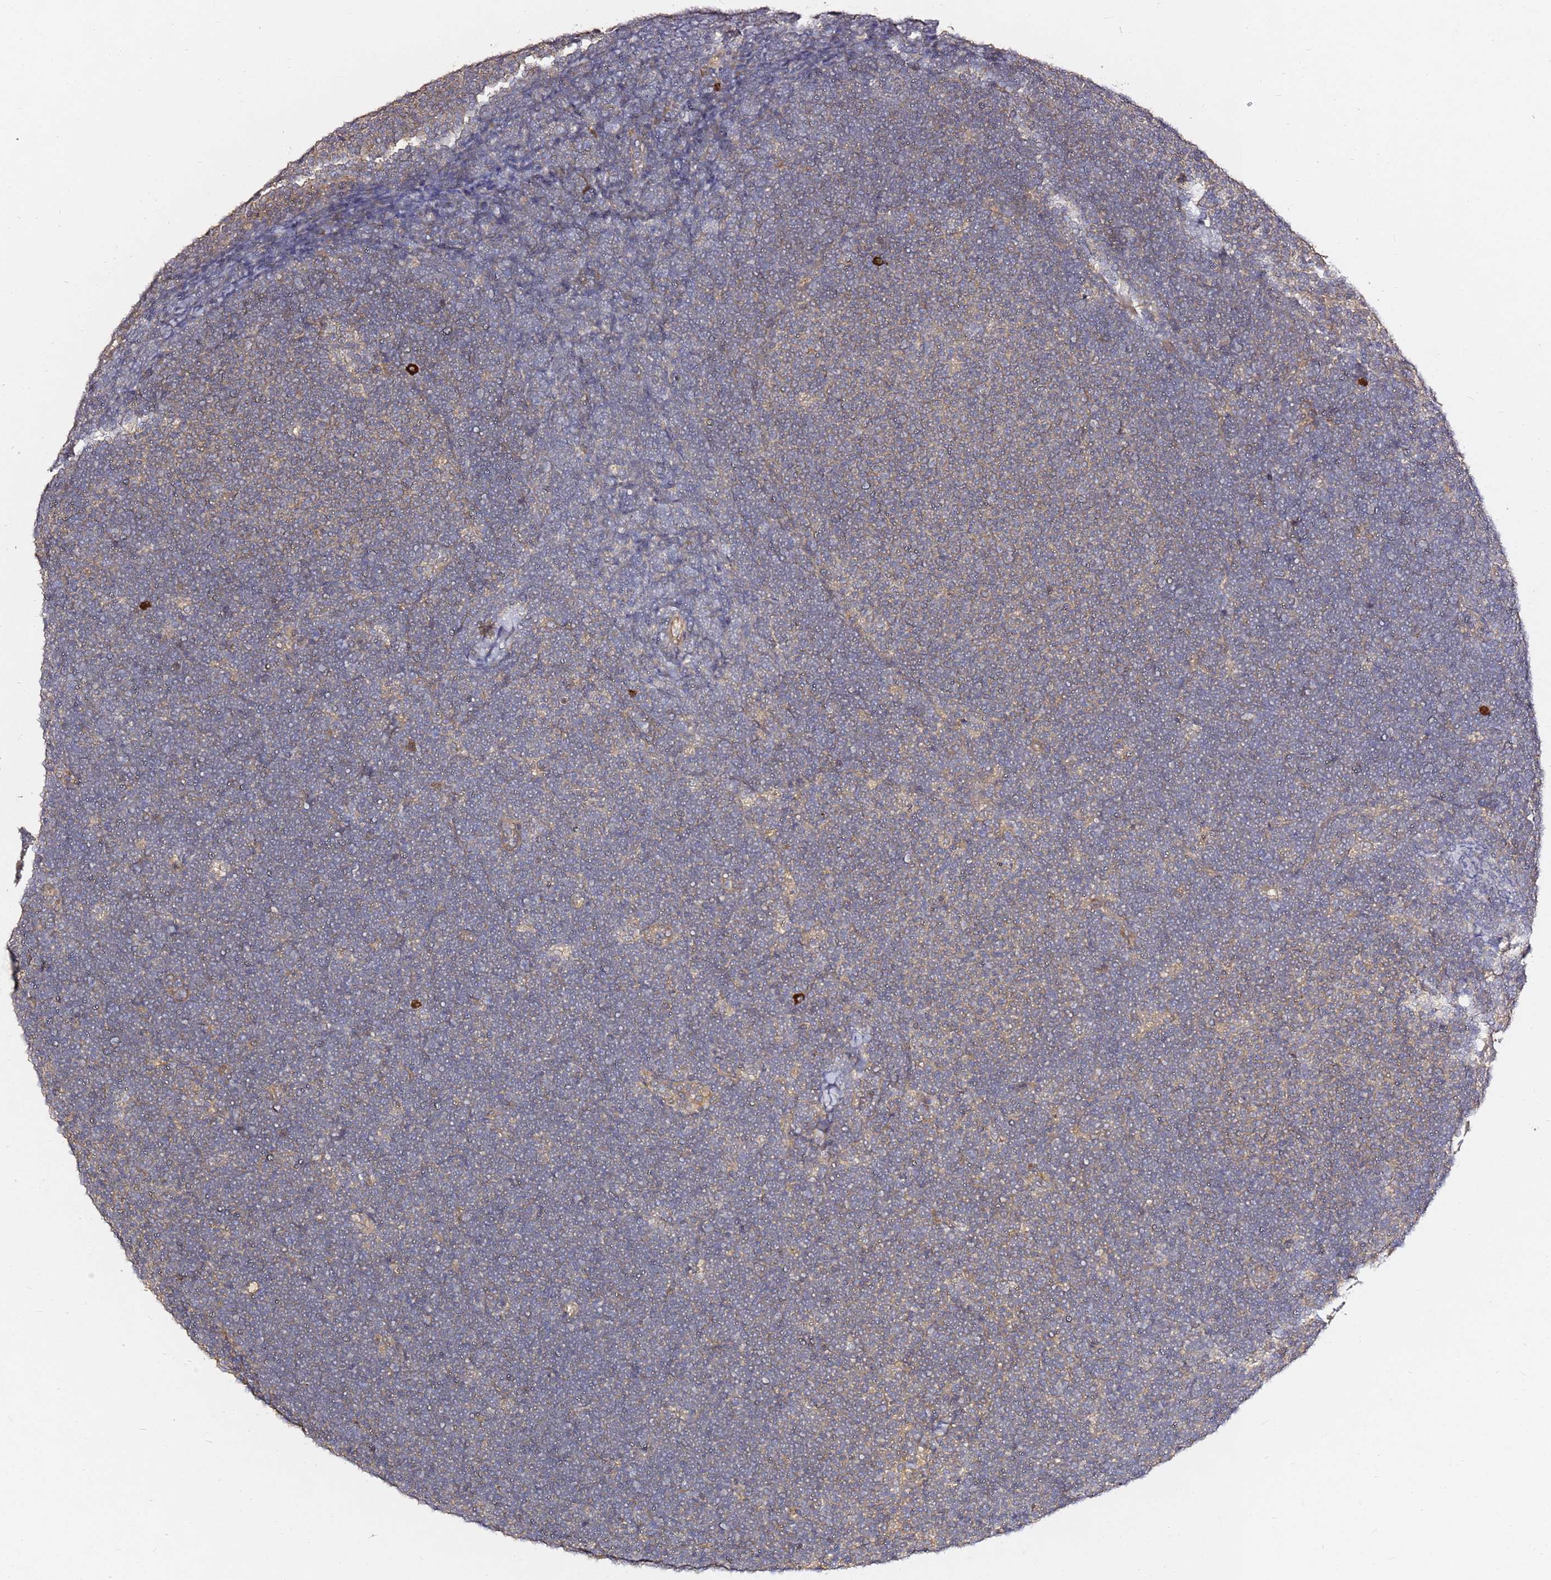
{"staining": {"intensity": "negative", "quantity": "none", "location": "none"}, "tissue": "lymphoma", "cell_type": "Tumor cells", "image_type": "cancer", "snomed": [{"axis": "morphology", "description": "Malignant lymphoma, non-Hodgkin's type, High grade"}, {"axis": "topography", "description": "Lymph node"}], "caption": "This is an immunohistochemistry (IHC) photomicrograph of high-grade malignant lymphoma, non-Hodgkin's type. There is no staining in tumor cells.", "gene": "C6orf136", "patient": {"sex": "male", "age": 13}}